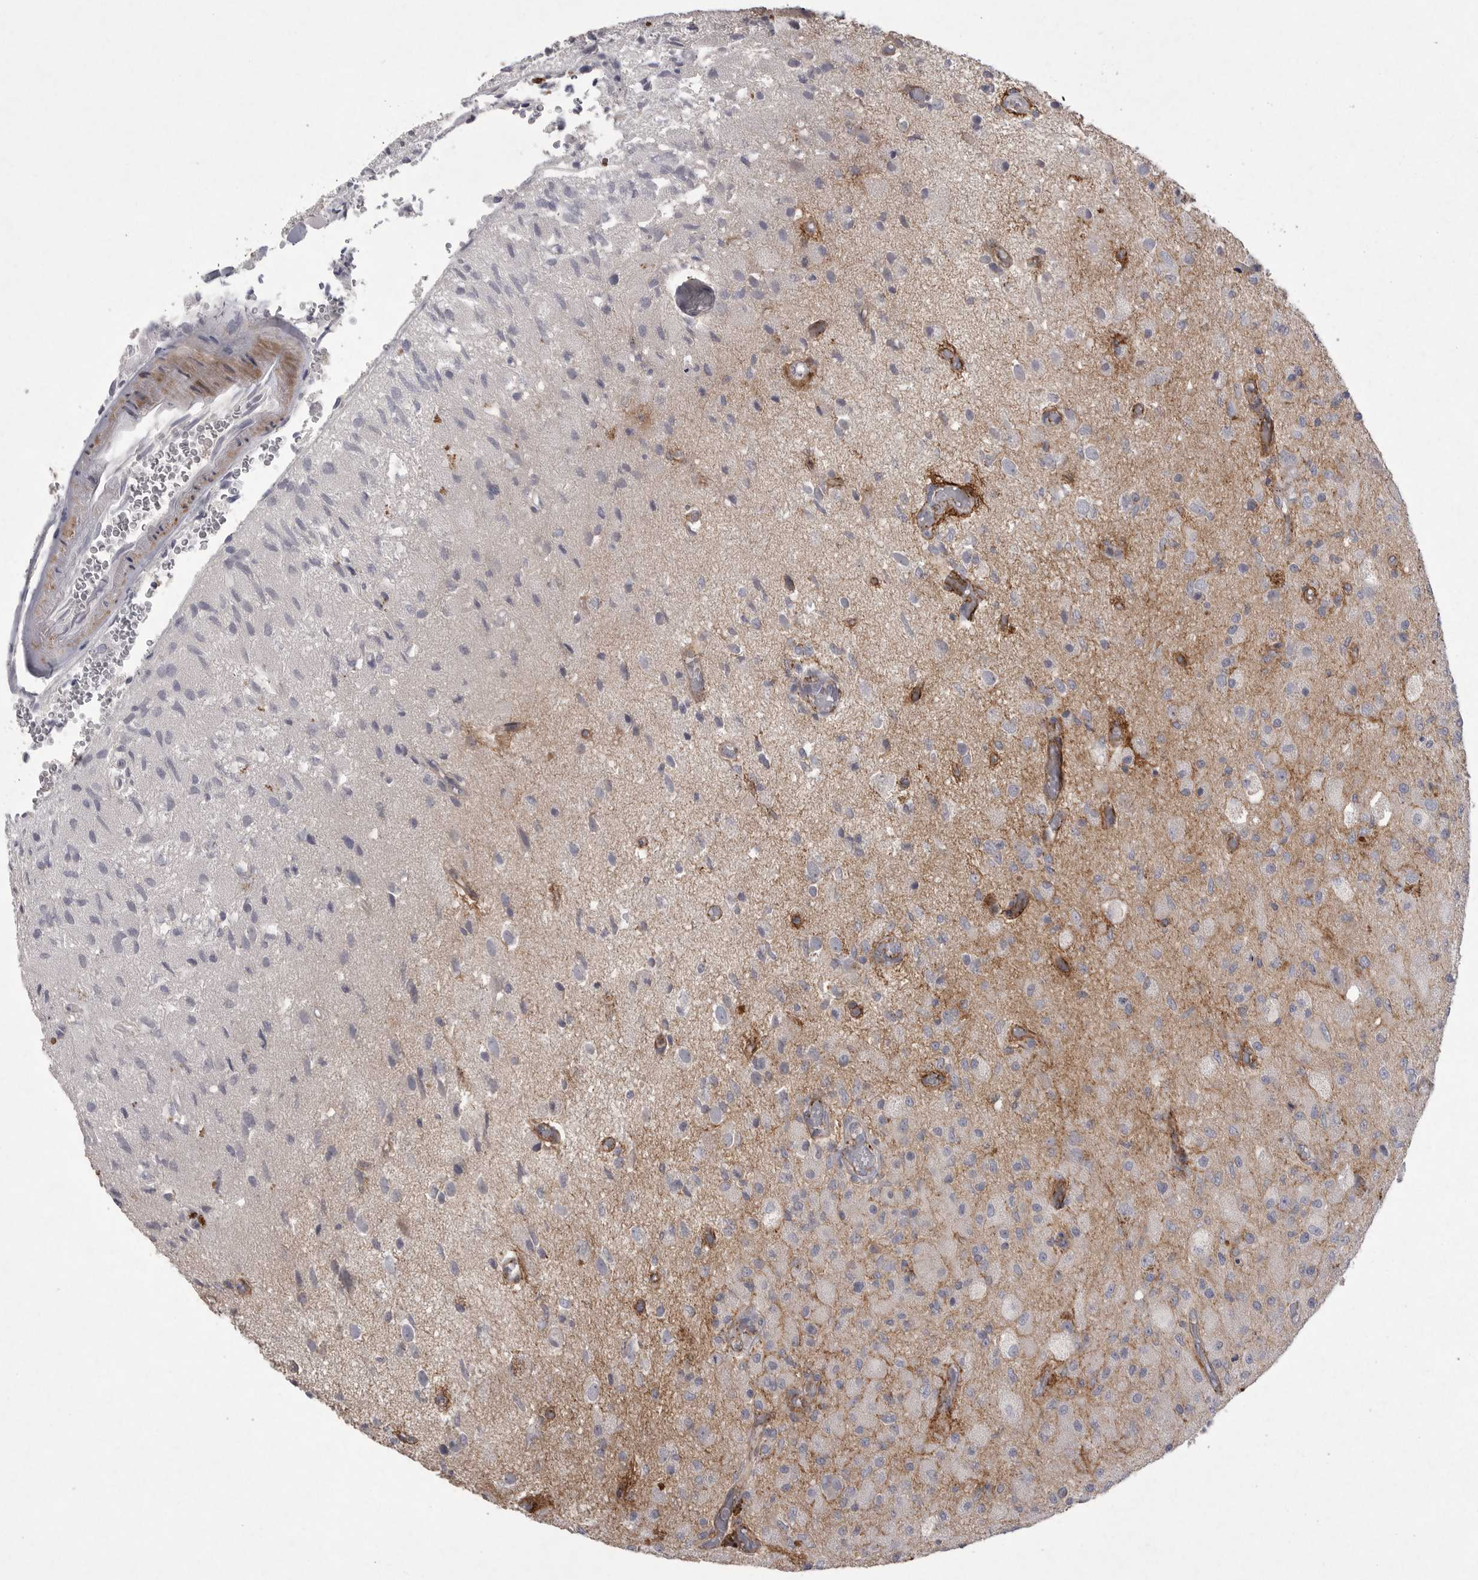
{"staining": {"intensity": "weak", "quantity": "<25%", "location": "cytoplasmic/membranous"}, "tissue": "glioma", "cell_type": "Tumor cells", "image_type": "cancer", "snomed": [{"axis": "morphology", "description": "Normal tissue, NOS"}, {"axis": "morphology", "description": "Glioma, malignant, High grade"}, {"axis": "topography", "description": "Cerebral cortex"}], "caption": "DAB immunohistochemical staining of human glioma demonstrates no significant positivity in tumor cells.", "gene": "VANGL2", "patient": {"sex": "male", "age": 77}}